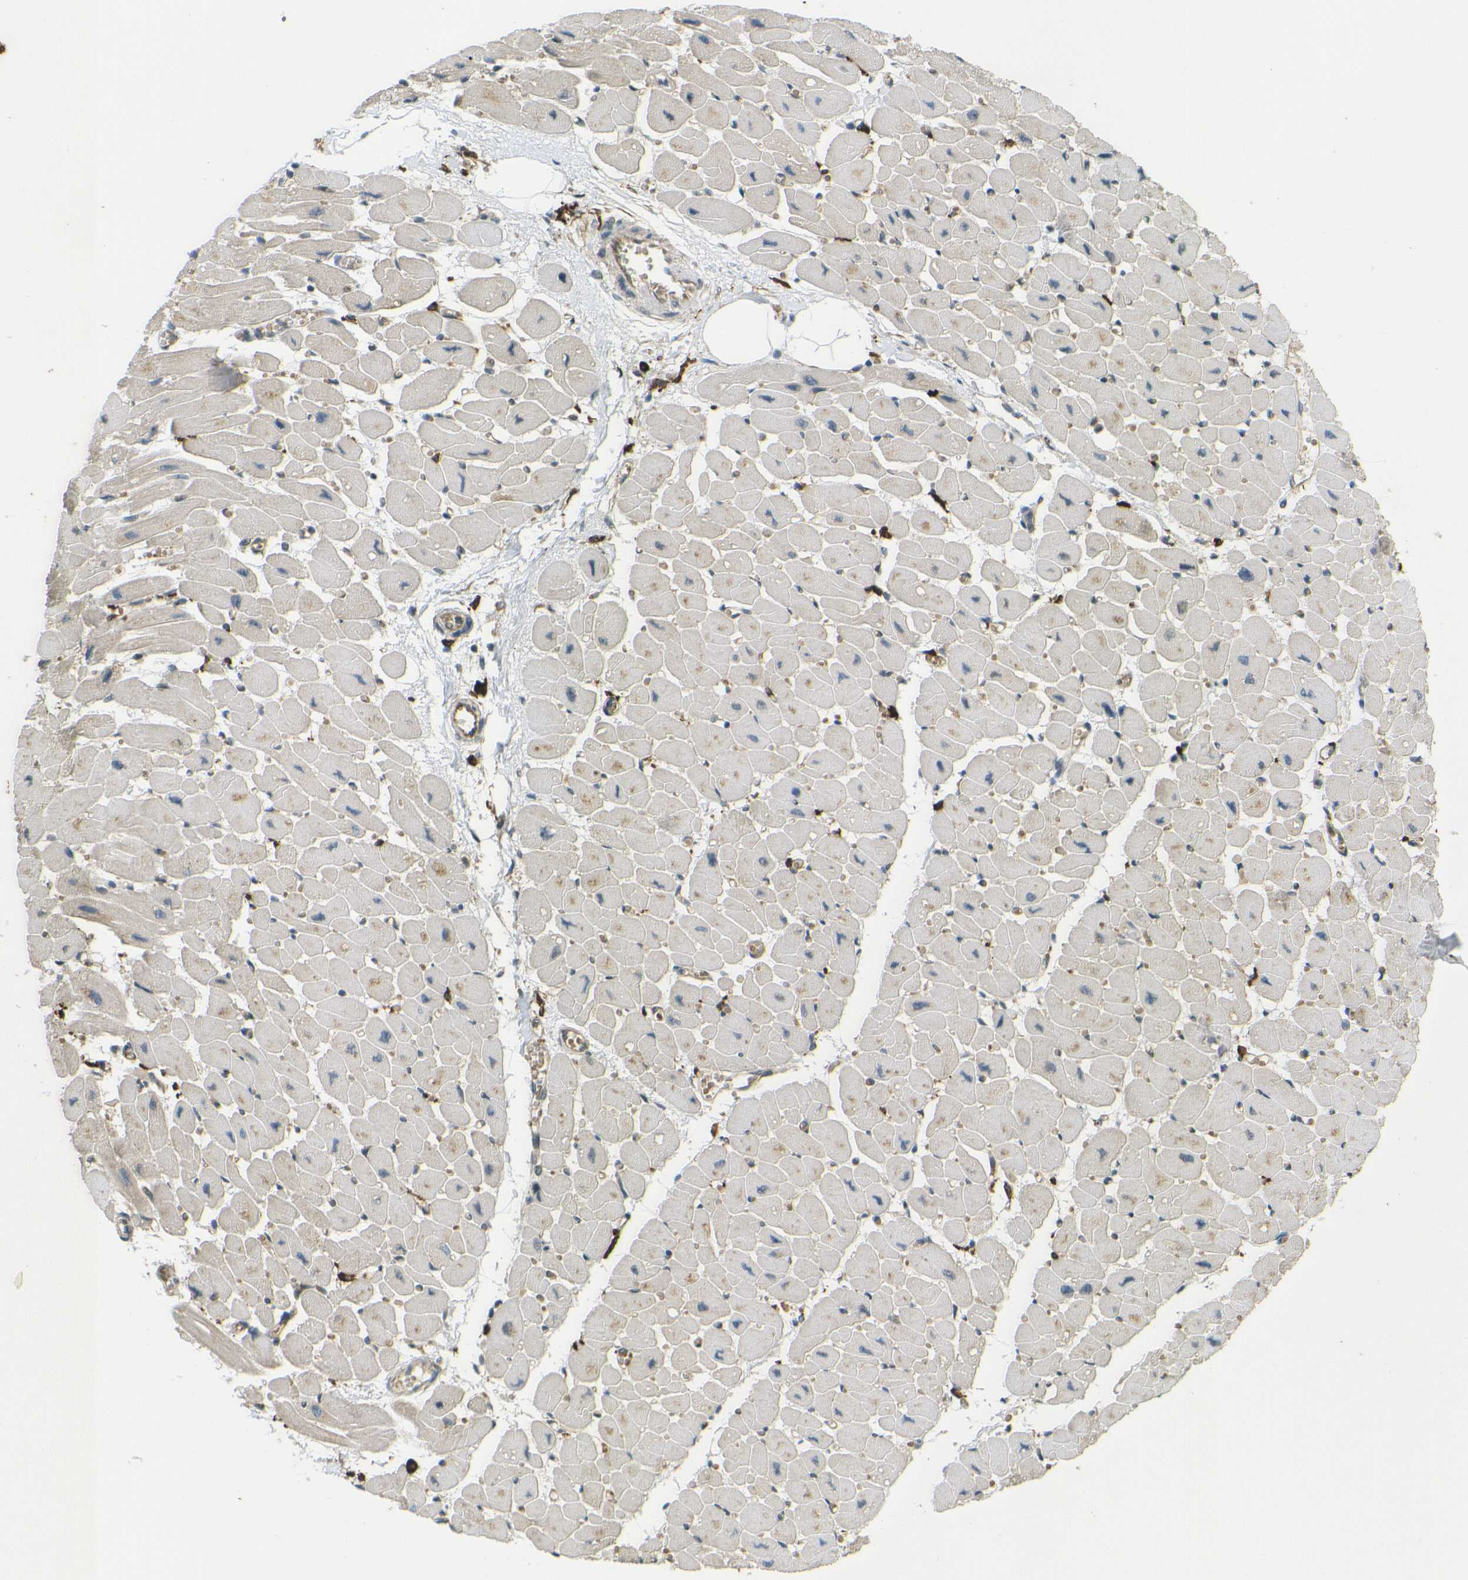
{"staining": {"intensity": "weak", "quantity": "<25%", "location": "cytoplasmic/membranous"}, "tissue": "heart muscle", "cell_type": "Cardiomyocytes", "image_type": "normal", "snomed": [{"axis": "morphology", "description": "Normal tissue, NOS"}, {"axis": "topography", "description": "Heart"}], "caption": "Immunohistochemistry photomicrograph of normal human heart muscle stained for a protein (brown), which demonstrates no positivity in cardiomyocytes.", "gene": "DAB2", "patient": {"sex": "female", "age": 54}}